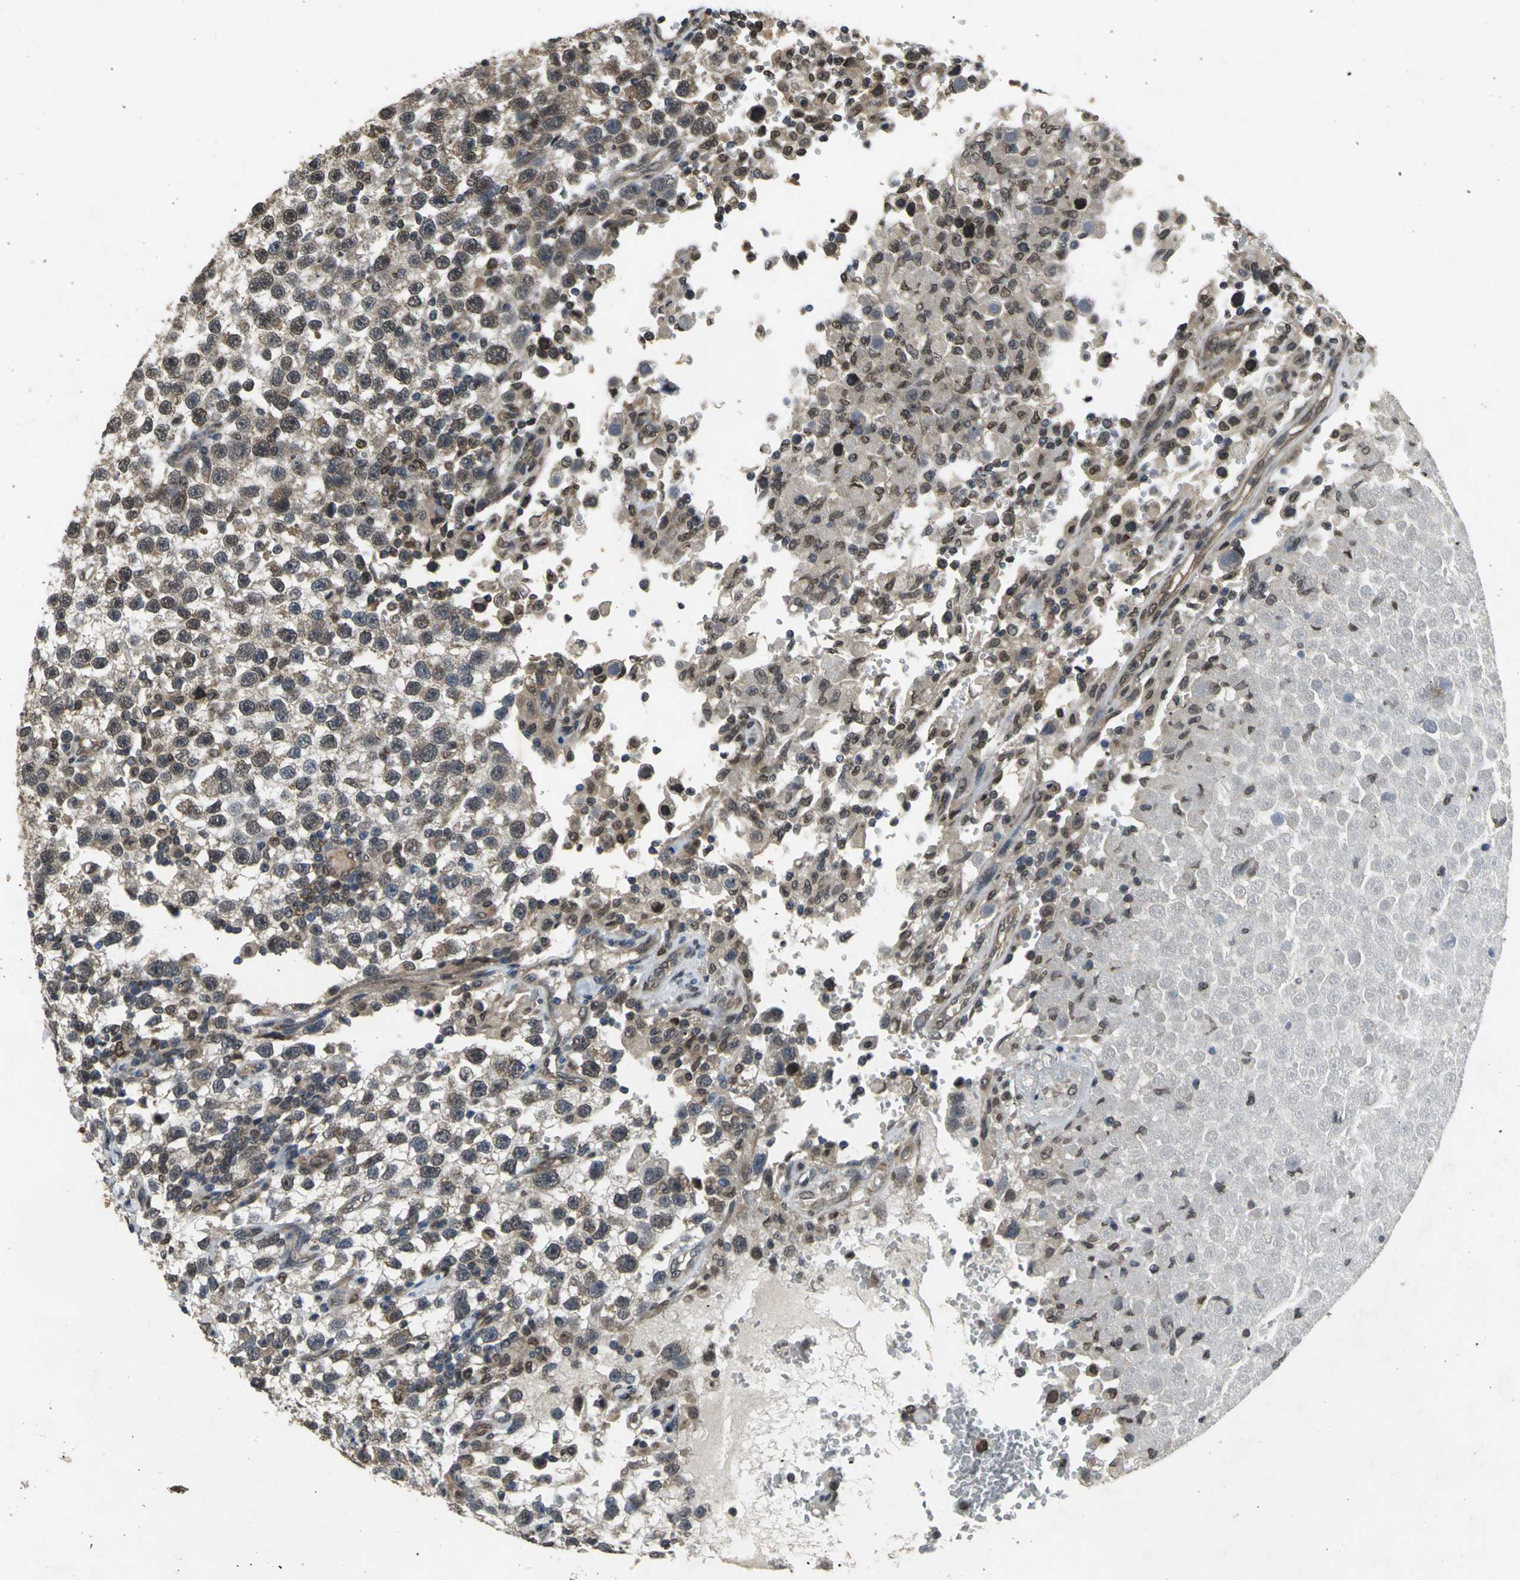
{"staining": {"intensity": "moderate", "quantity": ">75%", "location": "cytoplasmic/membranous,nuclear"}, "tissue": "testis cancer", "cell_type": "Tumor cells", "image_type": "cancer", "snomed": [{"axis": "morphology", "description": "Seminoma, NOS"}, {"axis": "topography", "description": "Testis"}], "caption": "Seminoma (testis) was stained to show a protein in brown. There is medium levels of moderate cytoplasmic/membranous and nuclear expression in approximately >75% of tumor cells.", "gene": "AHR", "patient": {"sex": "male", "age": 33}}